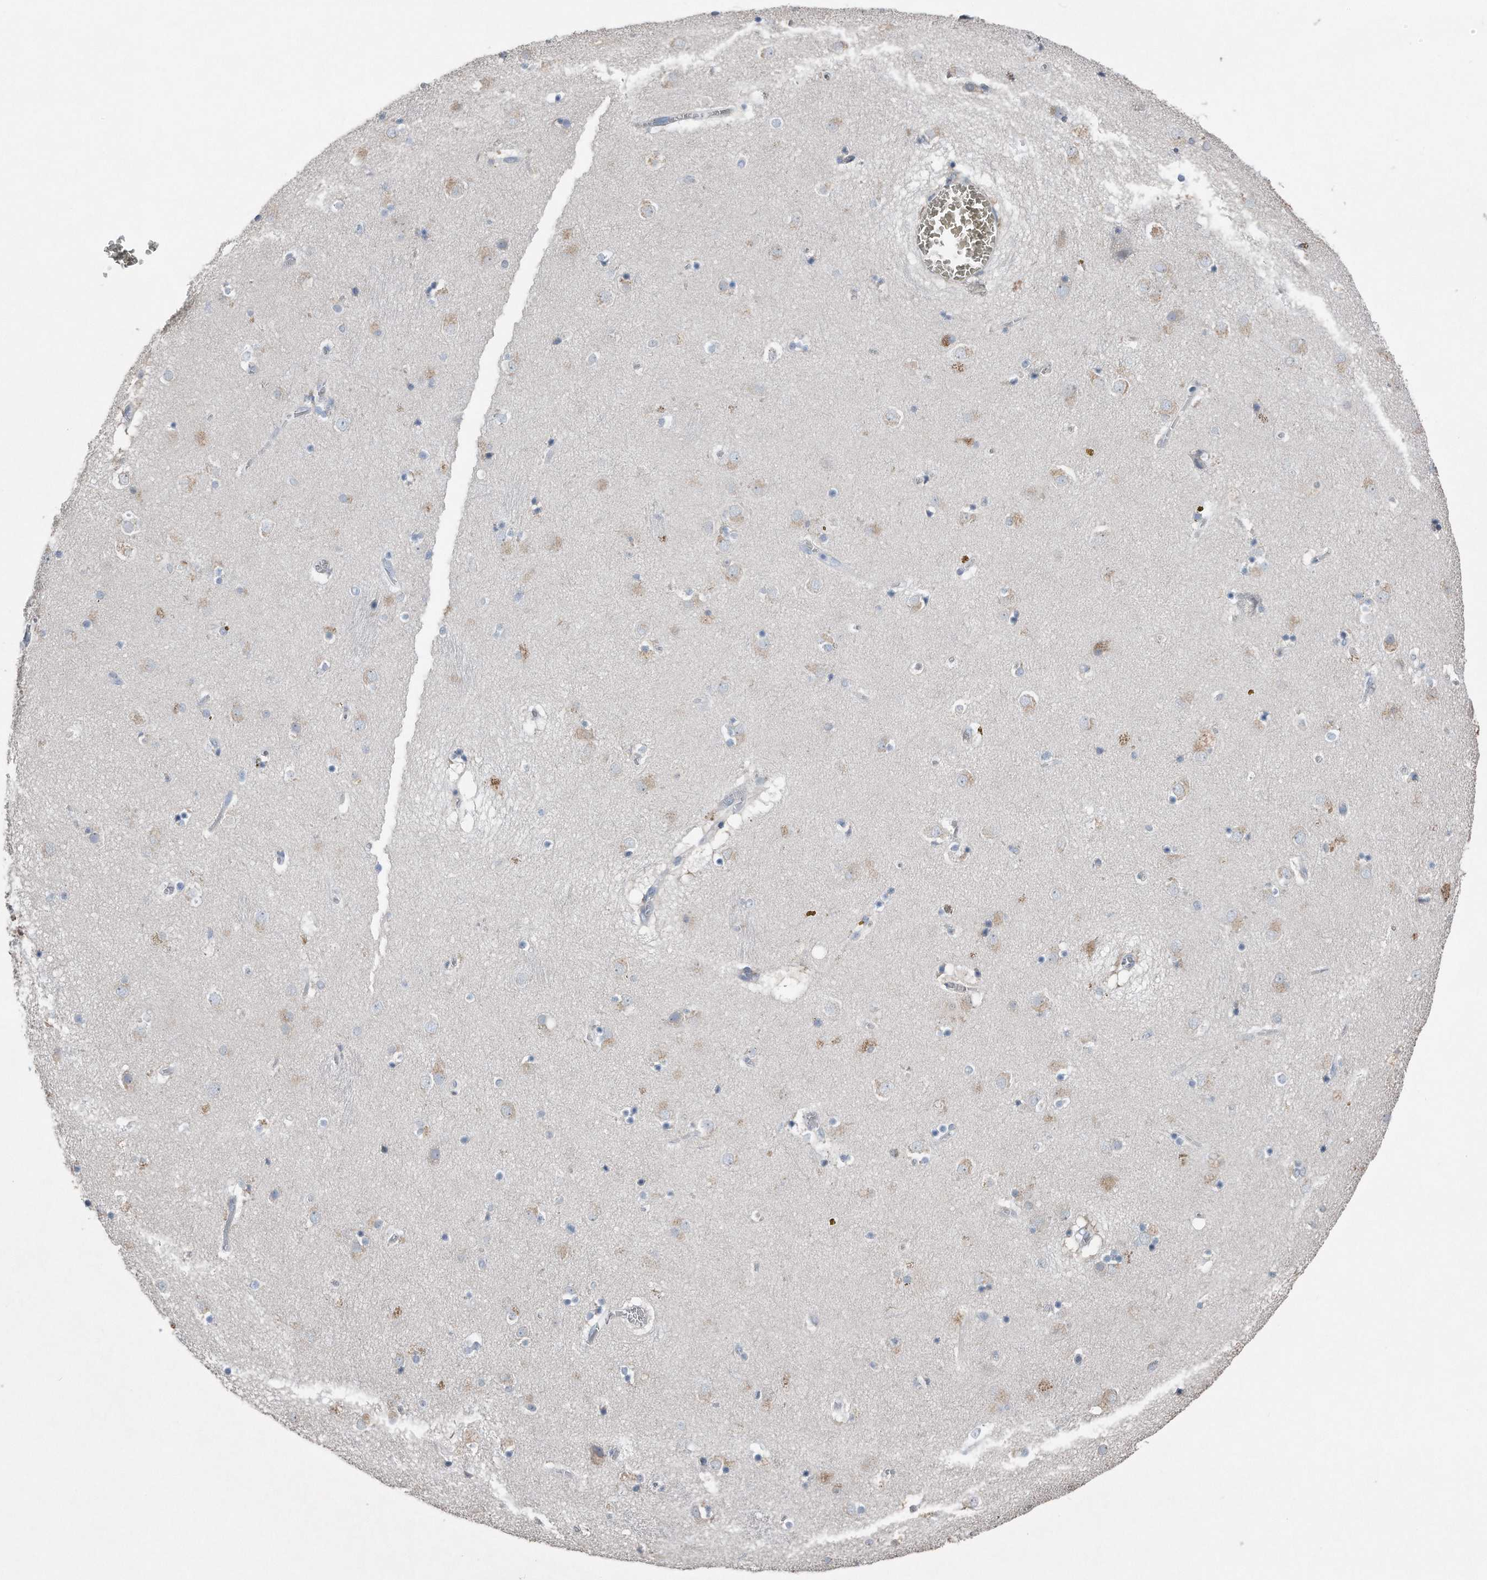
{"staining": {"intensity": "weak", "quantity": "<25%", "location": "cytoplasmic/membranous"}, "tissue": "caudate", "cell_type": "Glial cells", "image_type": "normal", "snomed": [{"axis": "morphology", "description": "Normal tissue, NOS"}, {"axis": "topography", "description": "Lateral ventricle wall"}], "caption": "IHC photomicrograph of benign caudate: caudate stained with DAB shows no significant protein positivity in glial cells.", "gene": "ZNF772", "patient": {"sex": "male", "age": 70}}